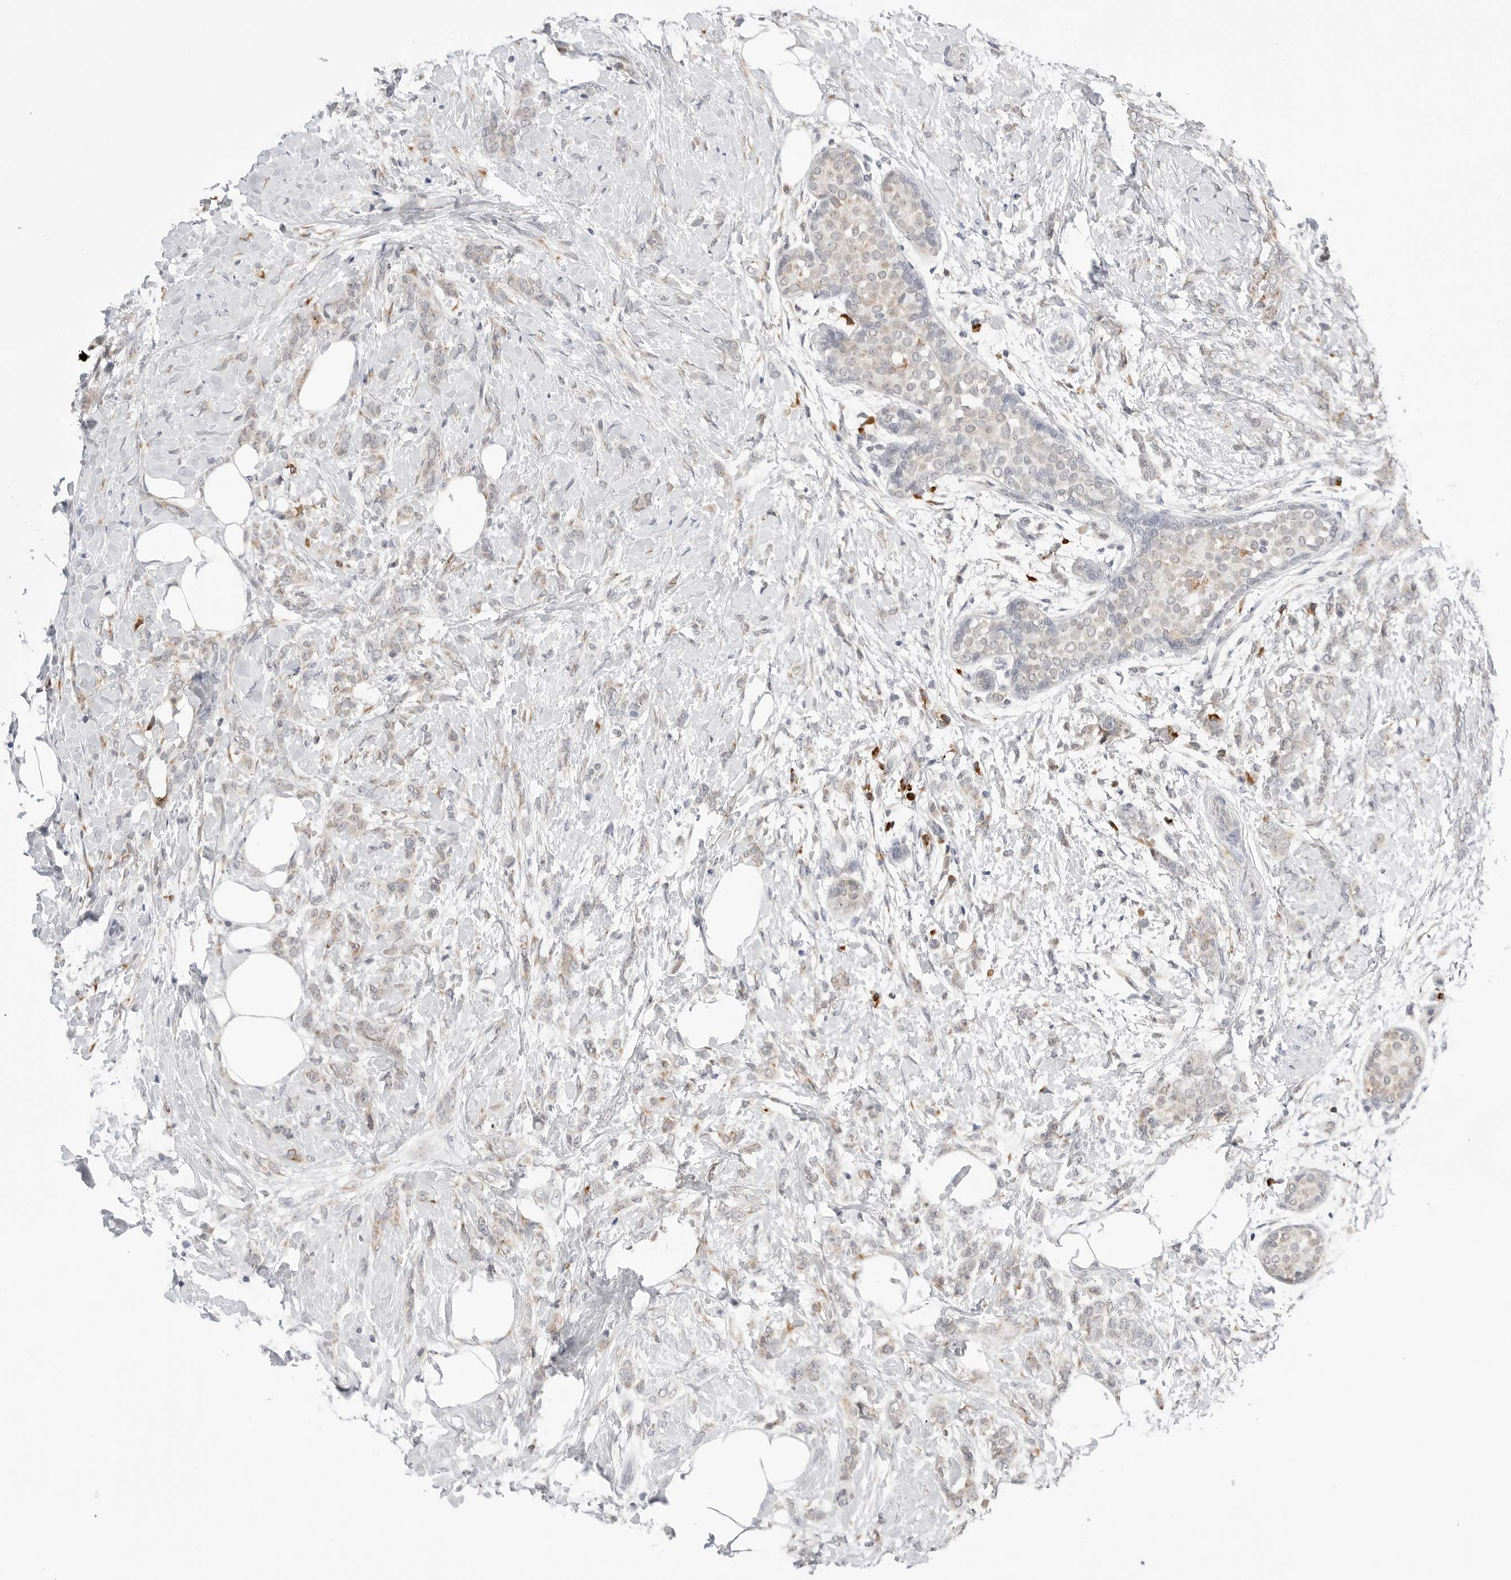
{"staining": {"intensity": "weak", "quantity": "<25%", "location": "cytoplasmic/membranous"}, "tissue": "breast cancer", "cell_type": "Tumor cells", "image_type": "cancer", "snomed": [{"axis": "morphology", "description": "Lobular carcinoma, in situ"}, {"axis": "morphology", "description": "Lobular carcinoma"}, {"axis": "topography", "description": "Breast"}], "caption": "This image is of breast lobular carcinoma in situ stained with immunohistochemistry to label a protein in brown with the nuclei are counter-stained blue. There is no positivity in tumor cells.", "gene": "RPN1", "patient": {"sex": "female", "age": 41}}